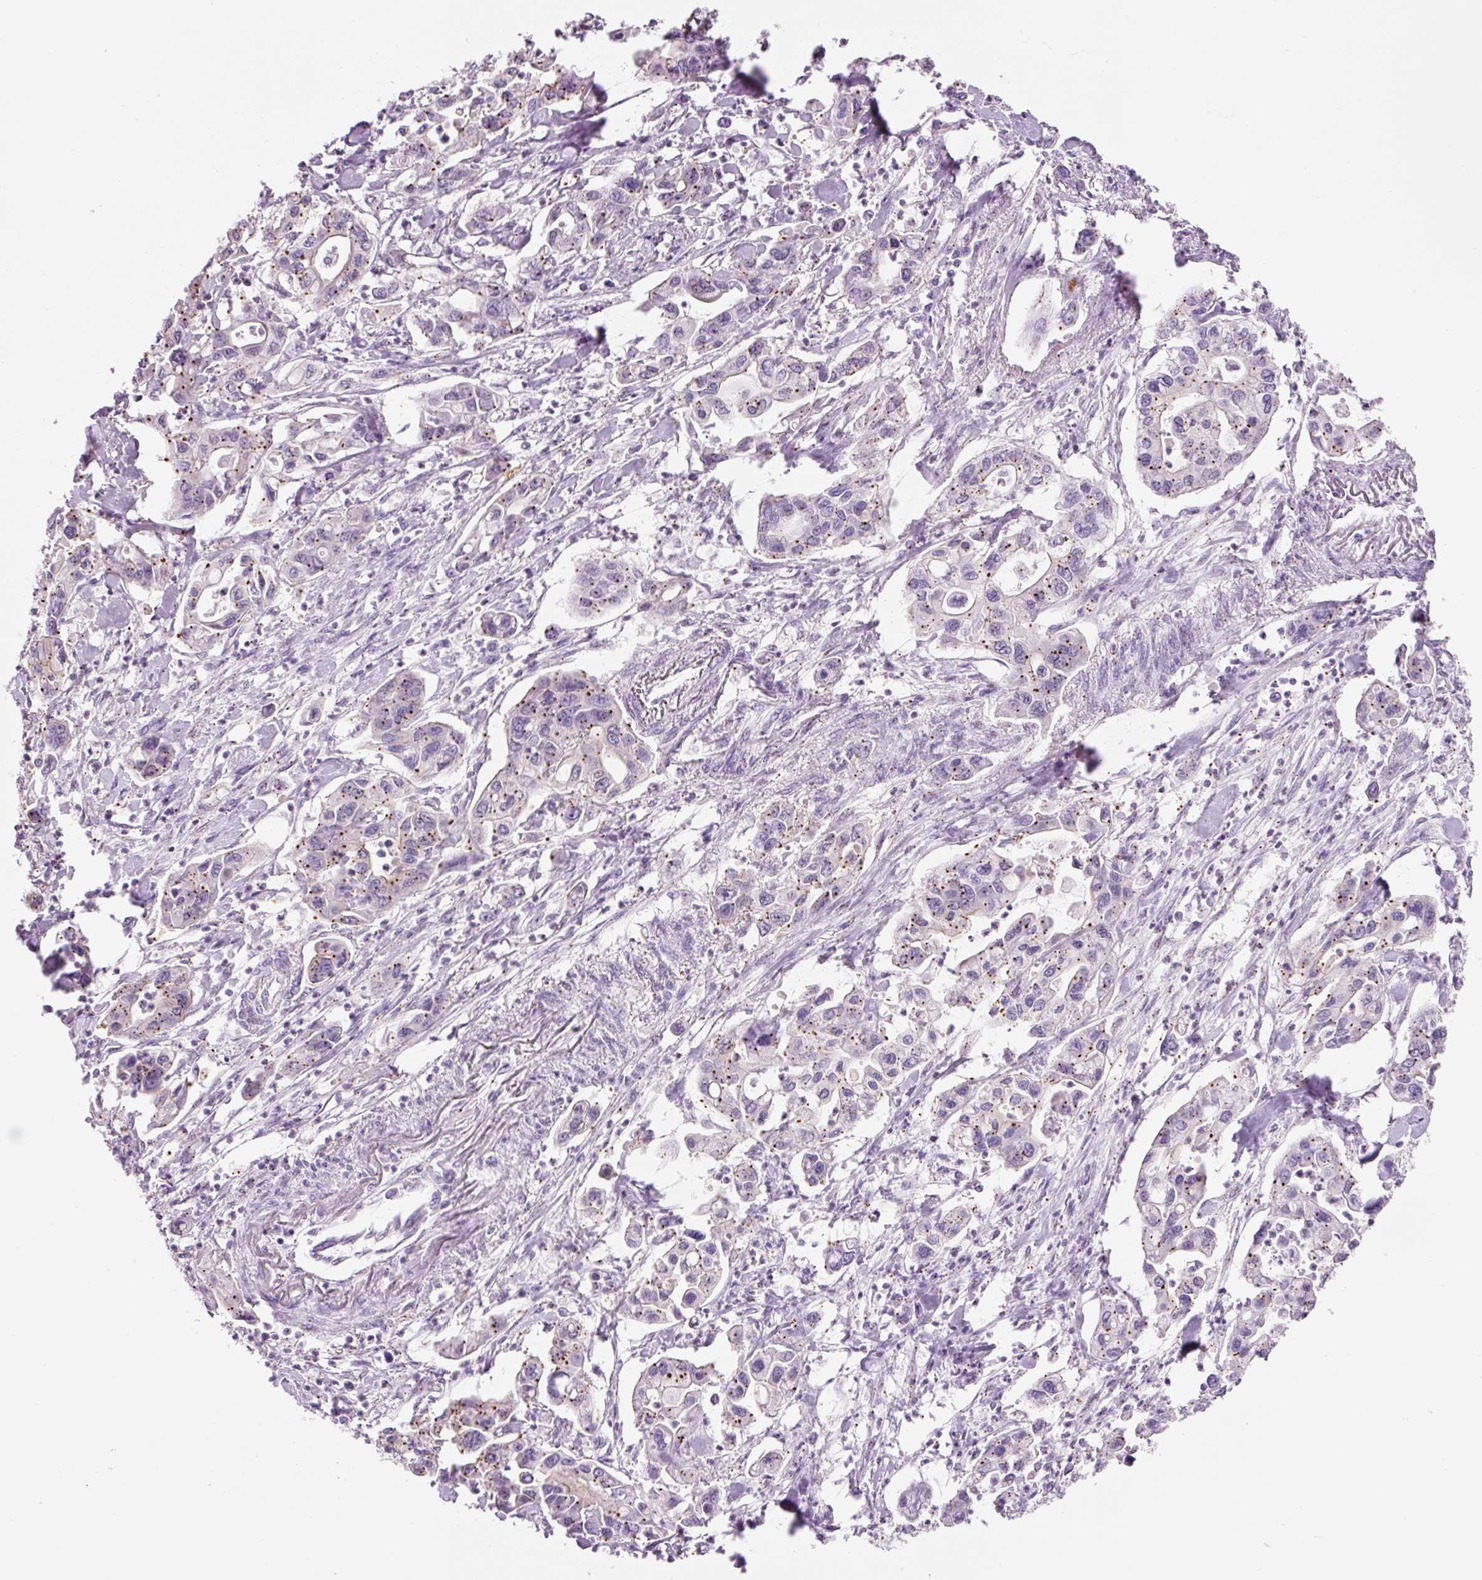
{"staining": {"intensity": "moderate", "quantity": "25%-75%", "location": "cytoplasmic/membranous"}, "tissue": "pancreatic cancer", "cell_type": "Tumor cells", "image_type": "cancer", "snomed": [{"axis": "morphology", "description": "Adenocarcinoma, NOS"}, {"axis": "topography", "description": "Pancreas"}], "caption": "Protein analysis of pancreatic cancer (adenocarcinoma) tissue demonstrates moderate cytoplasmic/membranous staining in approximately 25%-75% of tumor cells.", "gene": "HSPA4L", "patient": {"sex": "male", "age": 62}}